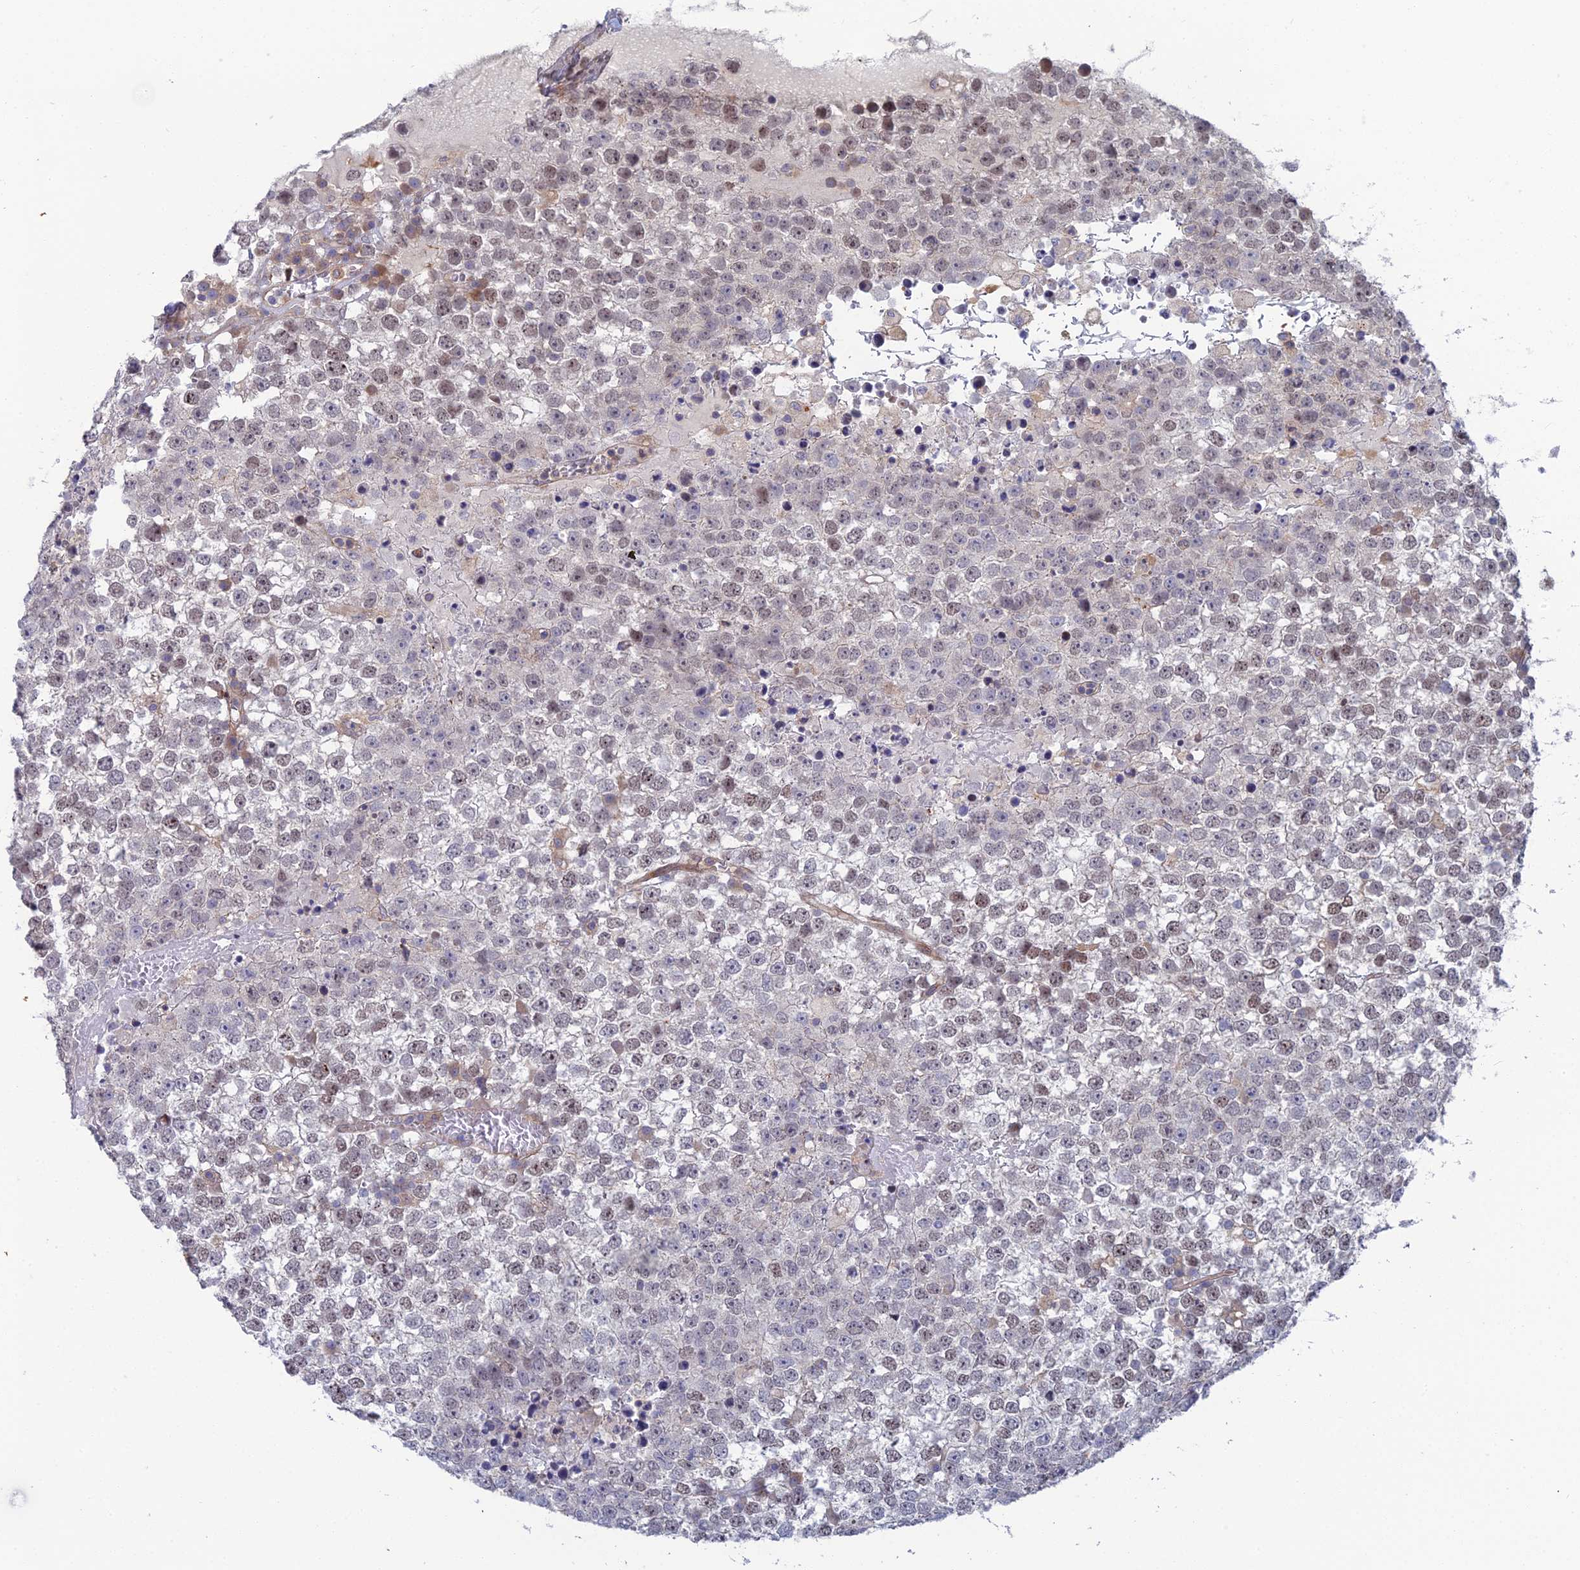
{"staining": {"intensity": "moderate", "quantity": "<25%", "location": "nuclear"}, "tissue": "testis cancer", "cell_type": "Tumor cells", "image_type": "cancer", "snomed": [{"axis": "morphology", "description": "Seminoma, NOS"}, {"axis": "topography", "description": "Testis"}], "caption": "A brown stain labels moderate nuclear expression of a protein in human seminoma (testis) tumor cells. The staining was performed using DAB to visualize the protein expression in brown, while the nuclei were stained in blue with hematoxylin (Magnification: 20x).", "gene": "ABHD1", "patient": {"sex": "male", "age": 65}}